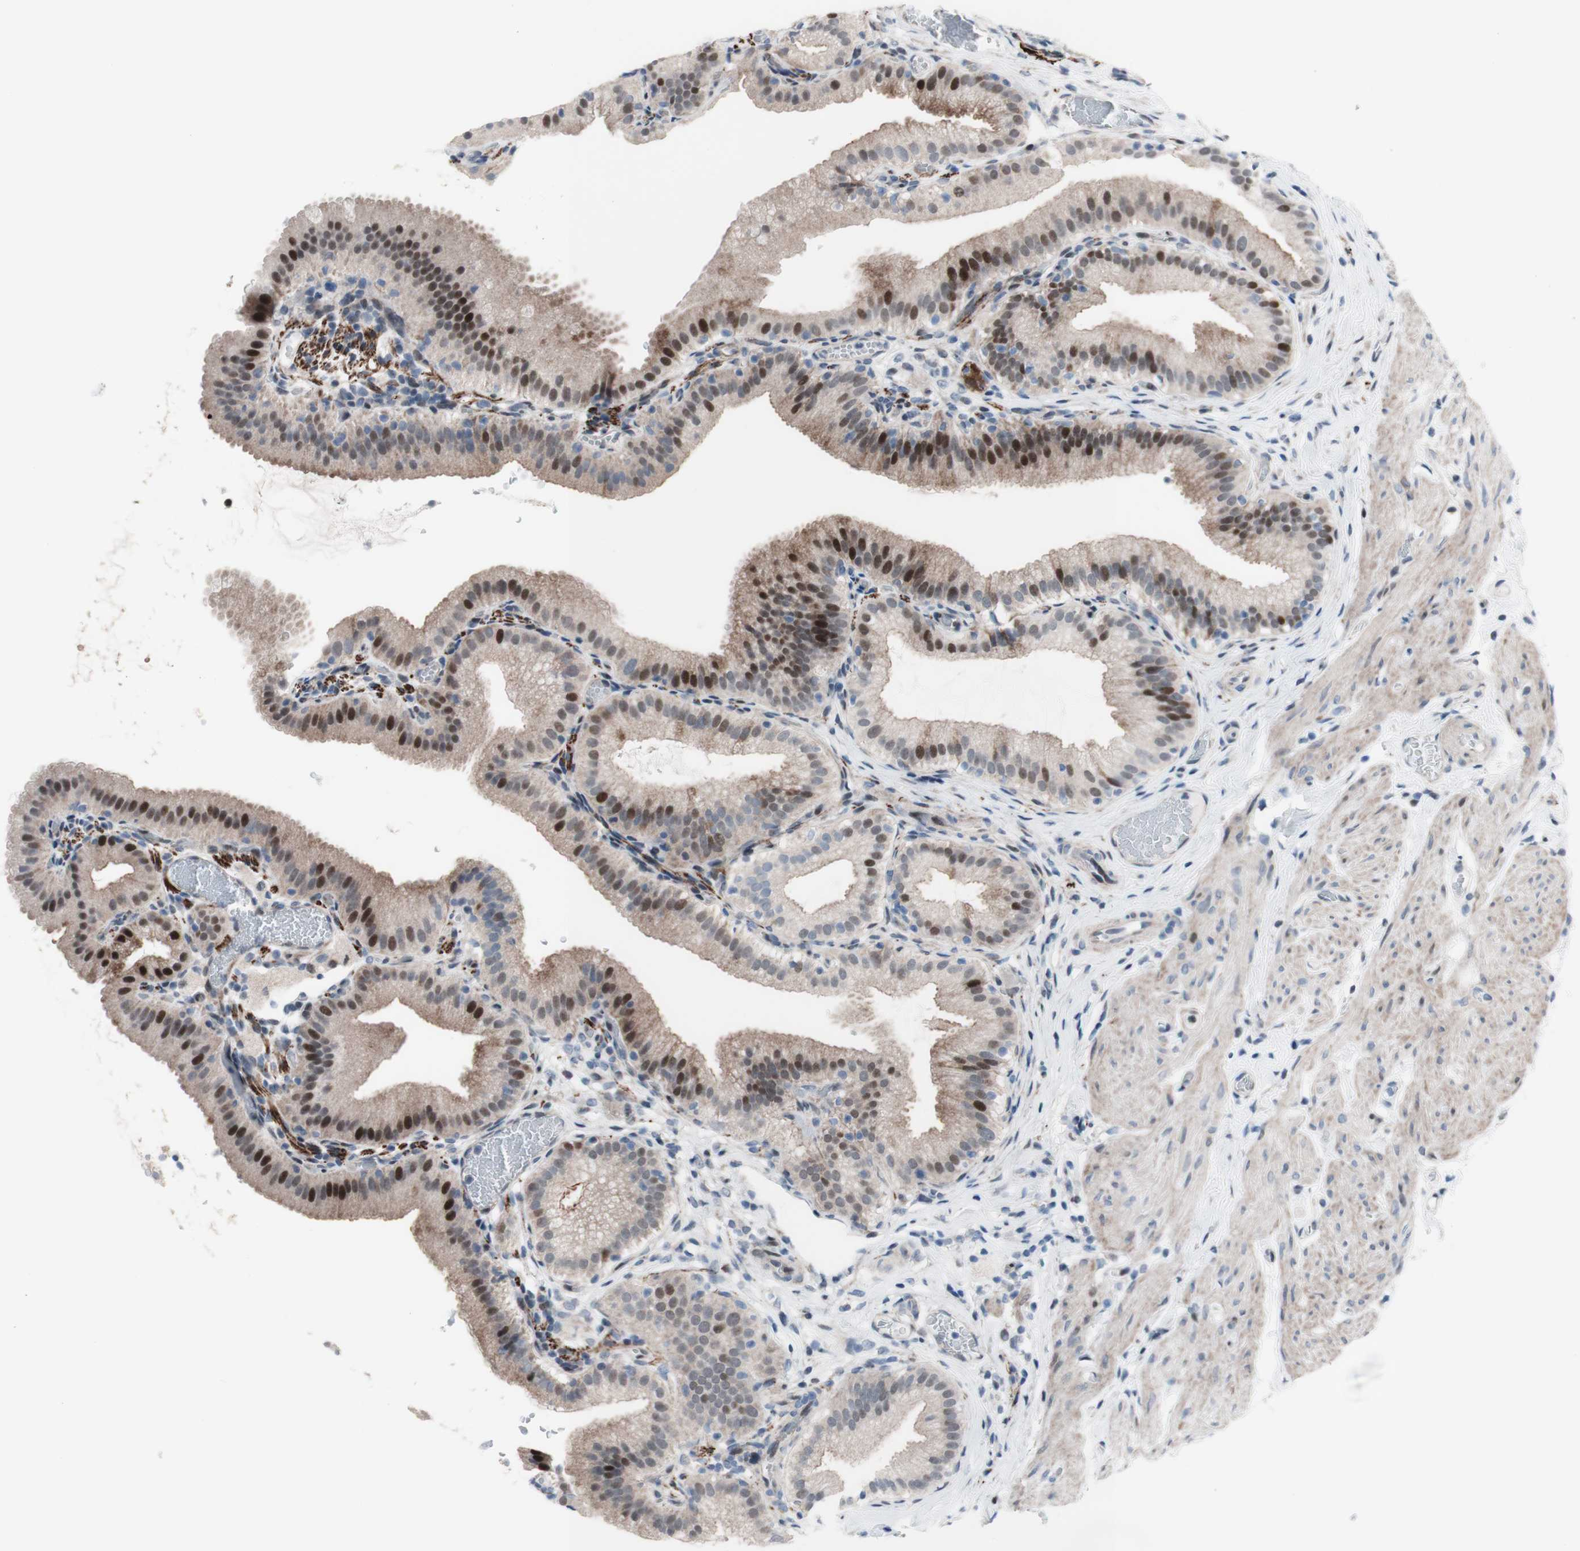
{"staining": {"intensity": "moderate", "quantity": "25%-75%", "location": "cytoplasmic/membranous,nuclear"}, "tissue": "gallbladder", "cell_type": "Glandular cells", "image_type": "normal", "snomed": [{"axis": "morphology", "description": "Normal tissue, NOS"}, {"axis": "topography", "description": "Gallbladder"}], "caption": "Normal gallbladder was stained to show a protein in brown. There is medium levels of moderate cytoplasmic/membranous,nuclear positivity in about 25%-75% of glandular cells. (Stains: DAB (3,3'-diaminobenzidine) in brown, nuclei in blue, Microscopy: brightfield microscopy at high magnification).", "gene": "PHTF2", "patient": {"sex": "male", "age": 54}}